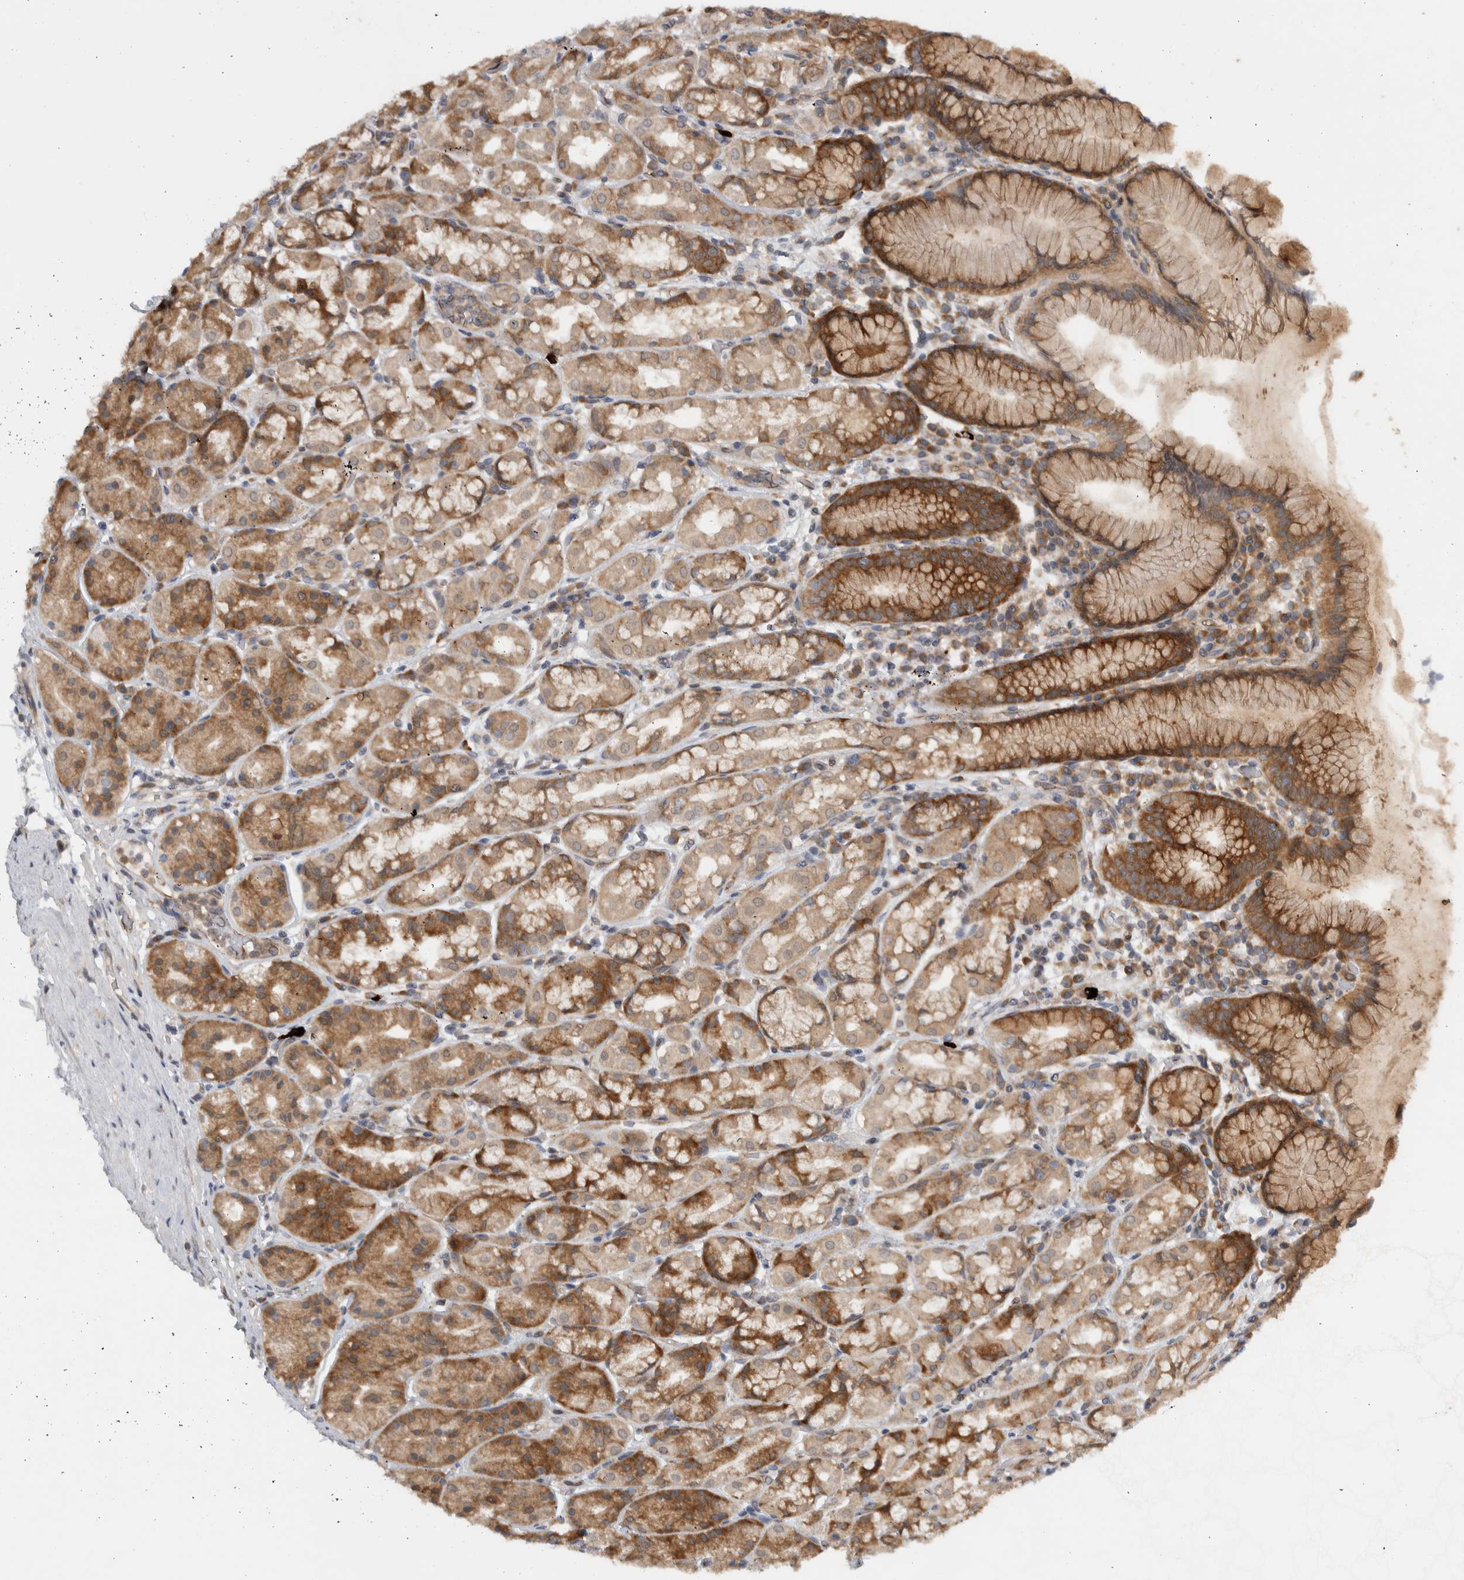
{"staining": {"intensity": "moderate", "quantity": ">75%", "location": "cytoplasmic/membranous"}, "tissue": "stomach", "cell_type": "Glandular cells", "image_type": "normal", "snomed": [{"axis": "morphology", "description": "Normal tissue, NOS"}, {"axis": "topography", "description": "Stomach, lower"}], "caption": "Benign stomach shows moderate cytoplasmic/membranous expression in approximately >75% of glandular cells, visualized by immunohistochemistry. The protein of interest is stained brown, and the nuclei are stained in blue (DAB (3,3'-diaminobenzidine) IHC with brightfield microscopy, high magnification).", "gene": "CCDC43", "patient": {"sex": "female", "age": 56}}